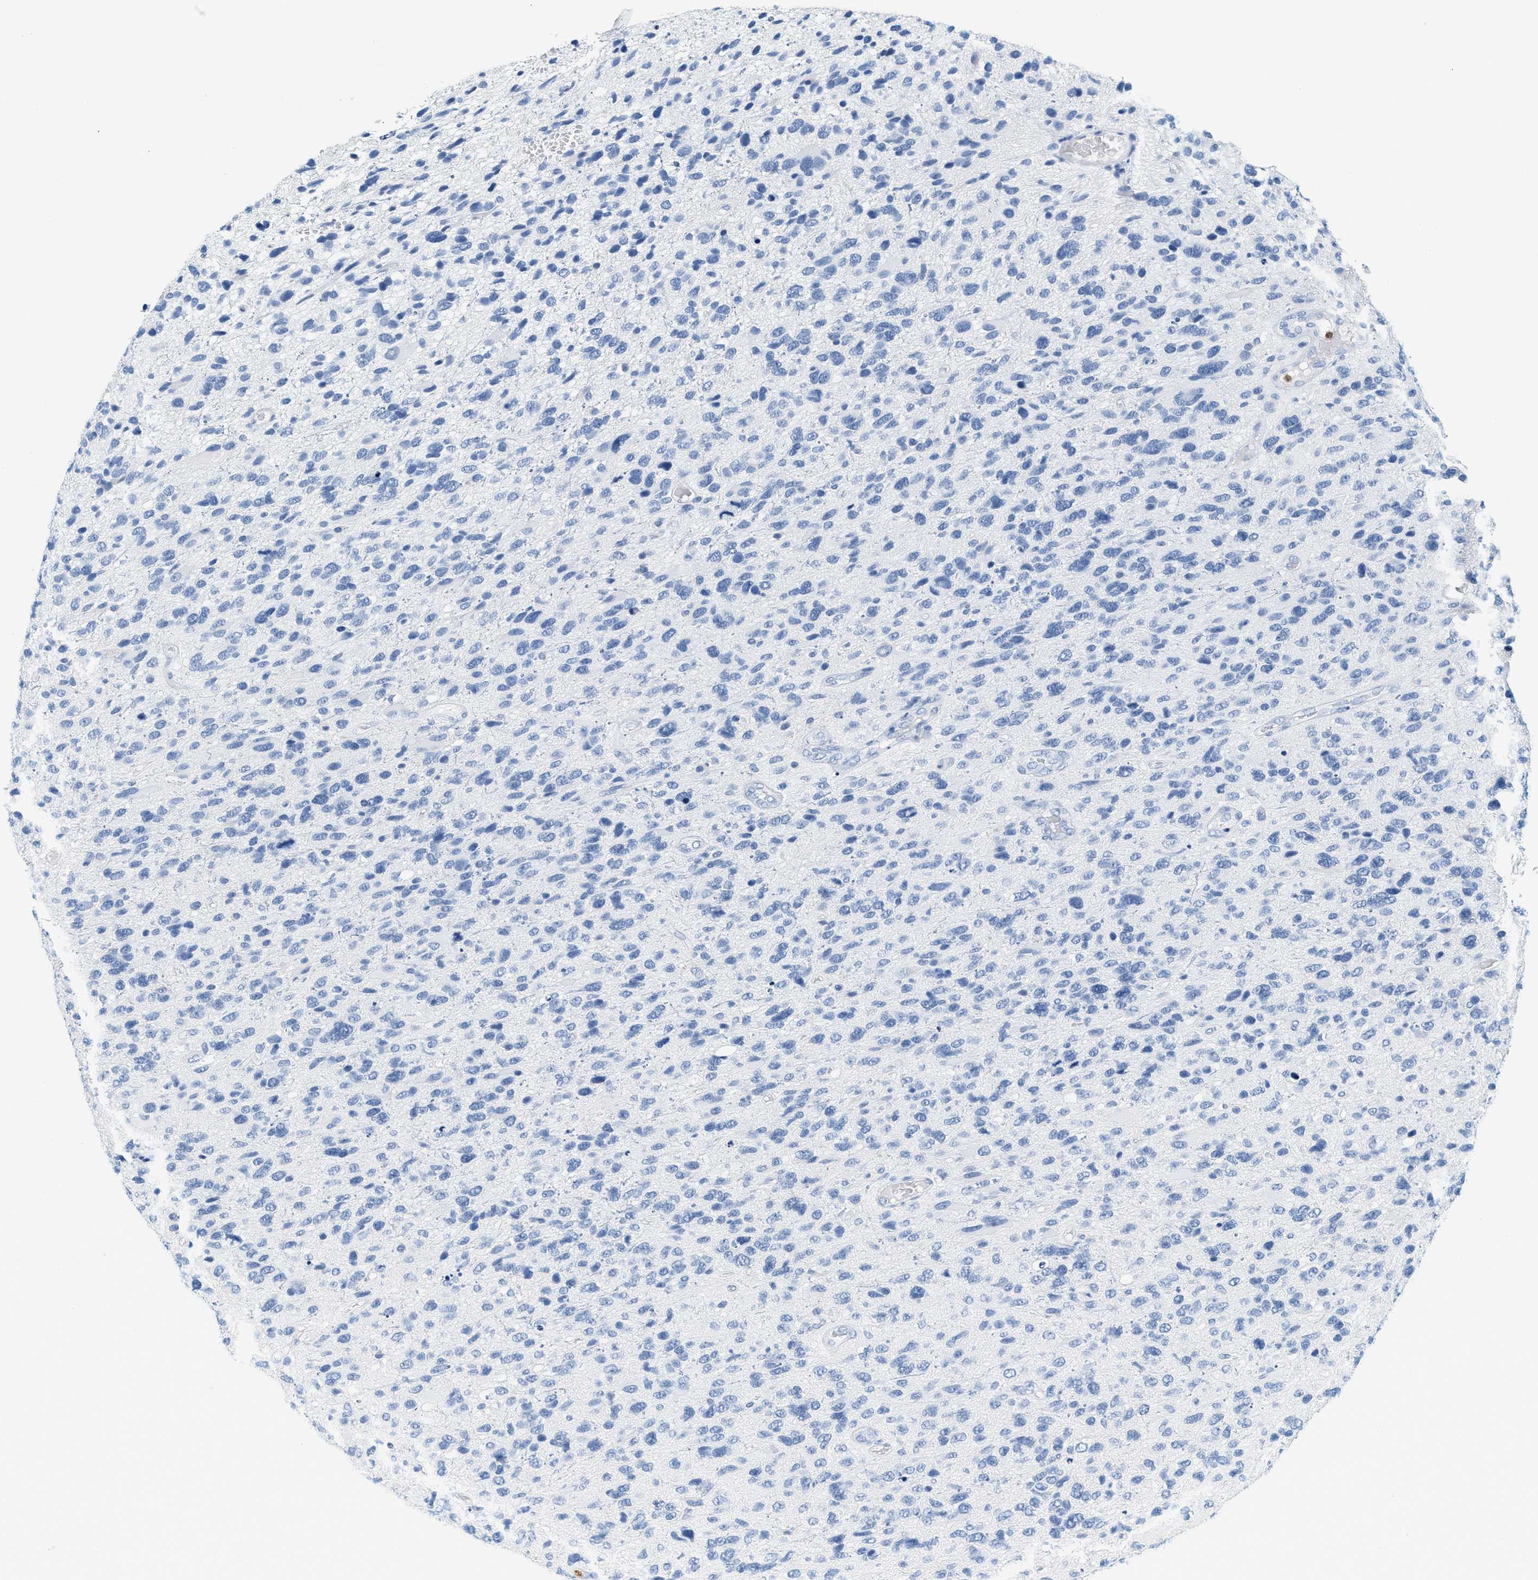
{"staining": {"intensity": "negative", "quantity": "none", "location": "none"}, "tissue": "glioma", "cell_type": "Tumor cells", "image_type": "cancer", "snomed": [{"axis": "morphology", "description": "Glioma, malignant, High grade"}, {"axis": "topography", "description": "Brain"}], "caption": "Tumor cells are negative for brown protein staining in glioma.", "gene": "LCN2", "patient": {"sex": "female", "age": 58}}